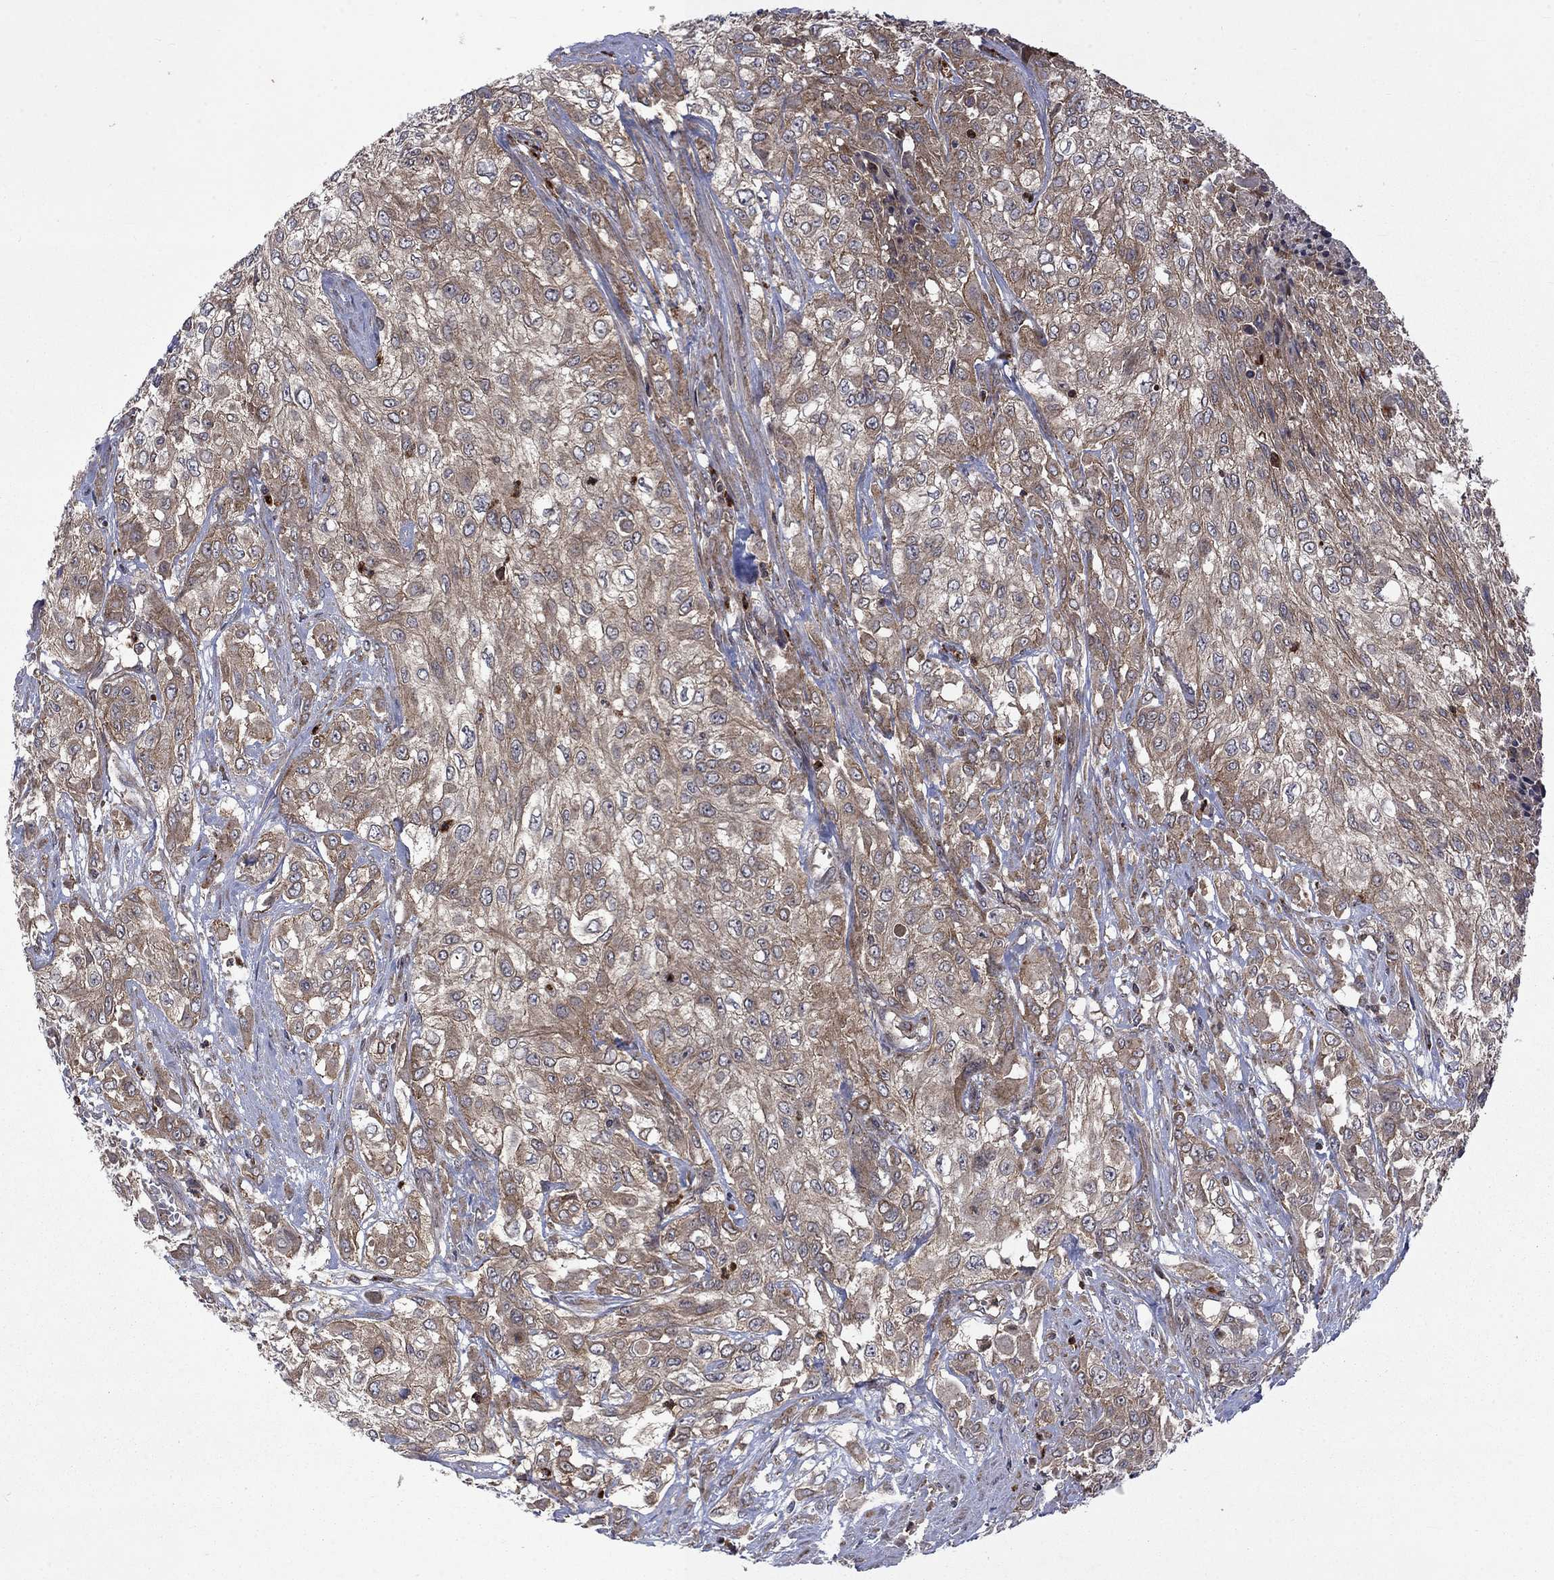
{"staining": {"intensity": "moderate", "quantity": "25%-75%", "location": "cytoplasmic/membranous"}, "tissue": "urothelial cancer", "cell_type": "Tumor cells", "image_type": "cancer", "snomed": [{"axis": "morphology", "description": "Urothelial carcinoma, High grade"}, {"axis": "topography", "description": "Urinary bladder"}], "caption": "Urothelial carcinoma (high-grade) stained with a brown dye demonstrates moderate cytoplasmic/membranous positive expression in about 25%-75% of tumor cells.", "gene": "TMEM33", "patient": {"sex": "male", "age": 57}}